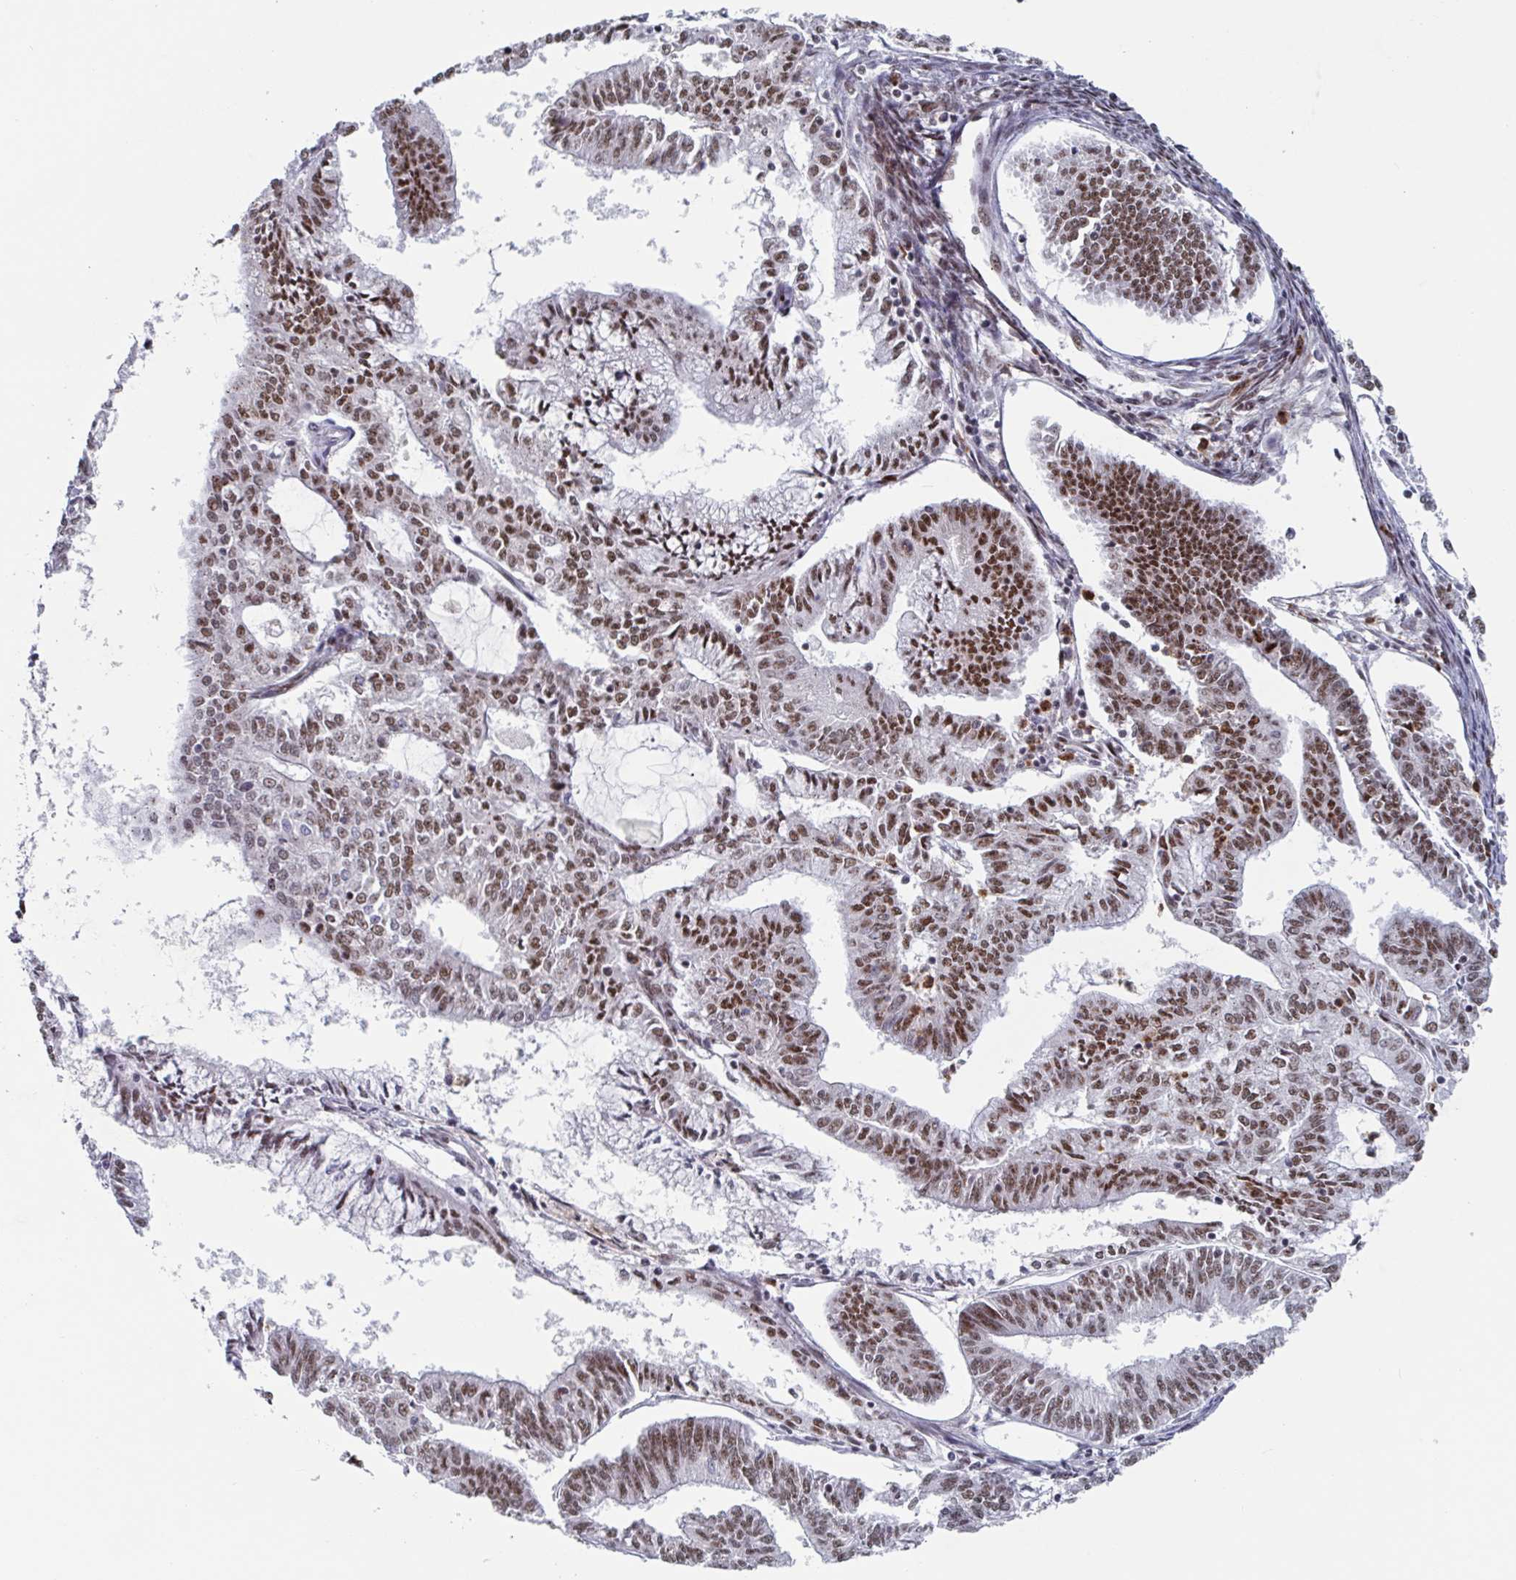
{"staining": {"intensity": "strong", "quantity": ">75%", "location": "nuclear"}, "tissue": "endometrial cancer", "cell_type": "Tumor cells", "image_type": "cancer", "snomed": [{"axis": "morphology", "description": "Adenocarcinoma, NOS"}, {"axis": "topography", "description": "Endometrium"}], "caption": "Endometrial cancer (adenocarcinoma) stained with IHC exhibits strong nuclear positivity in about >75% of tumor cells.", "gene": "RNF212", "patient": {"sex": "female", "age": 61}}